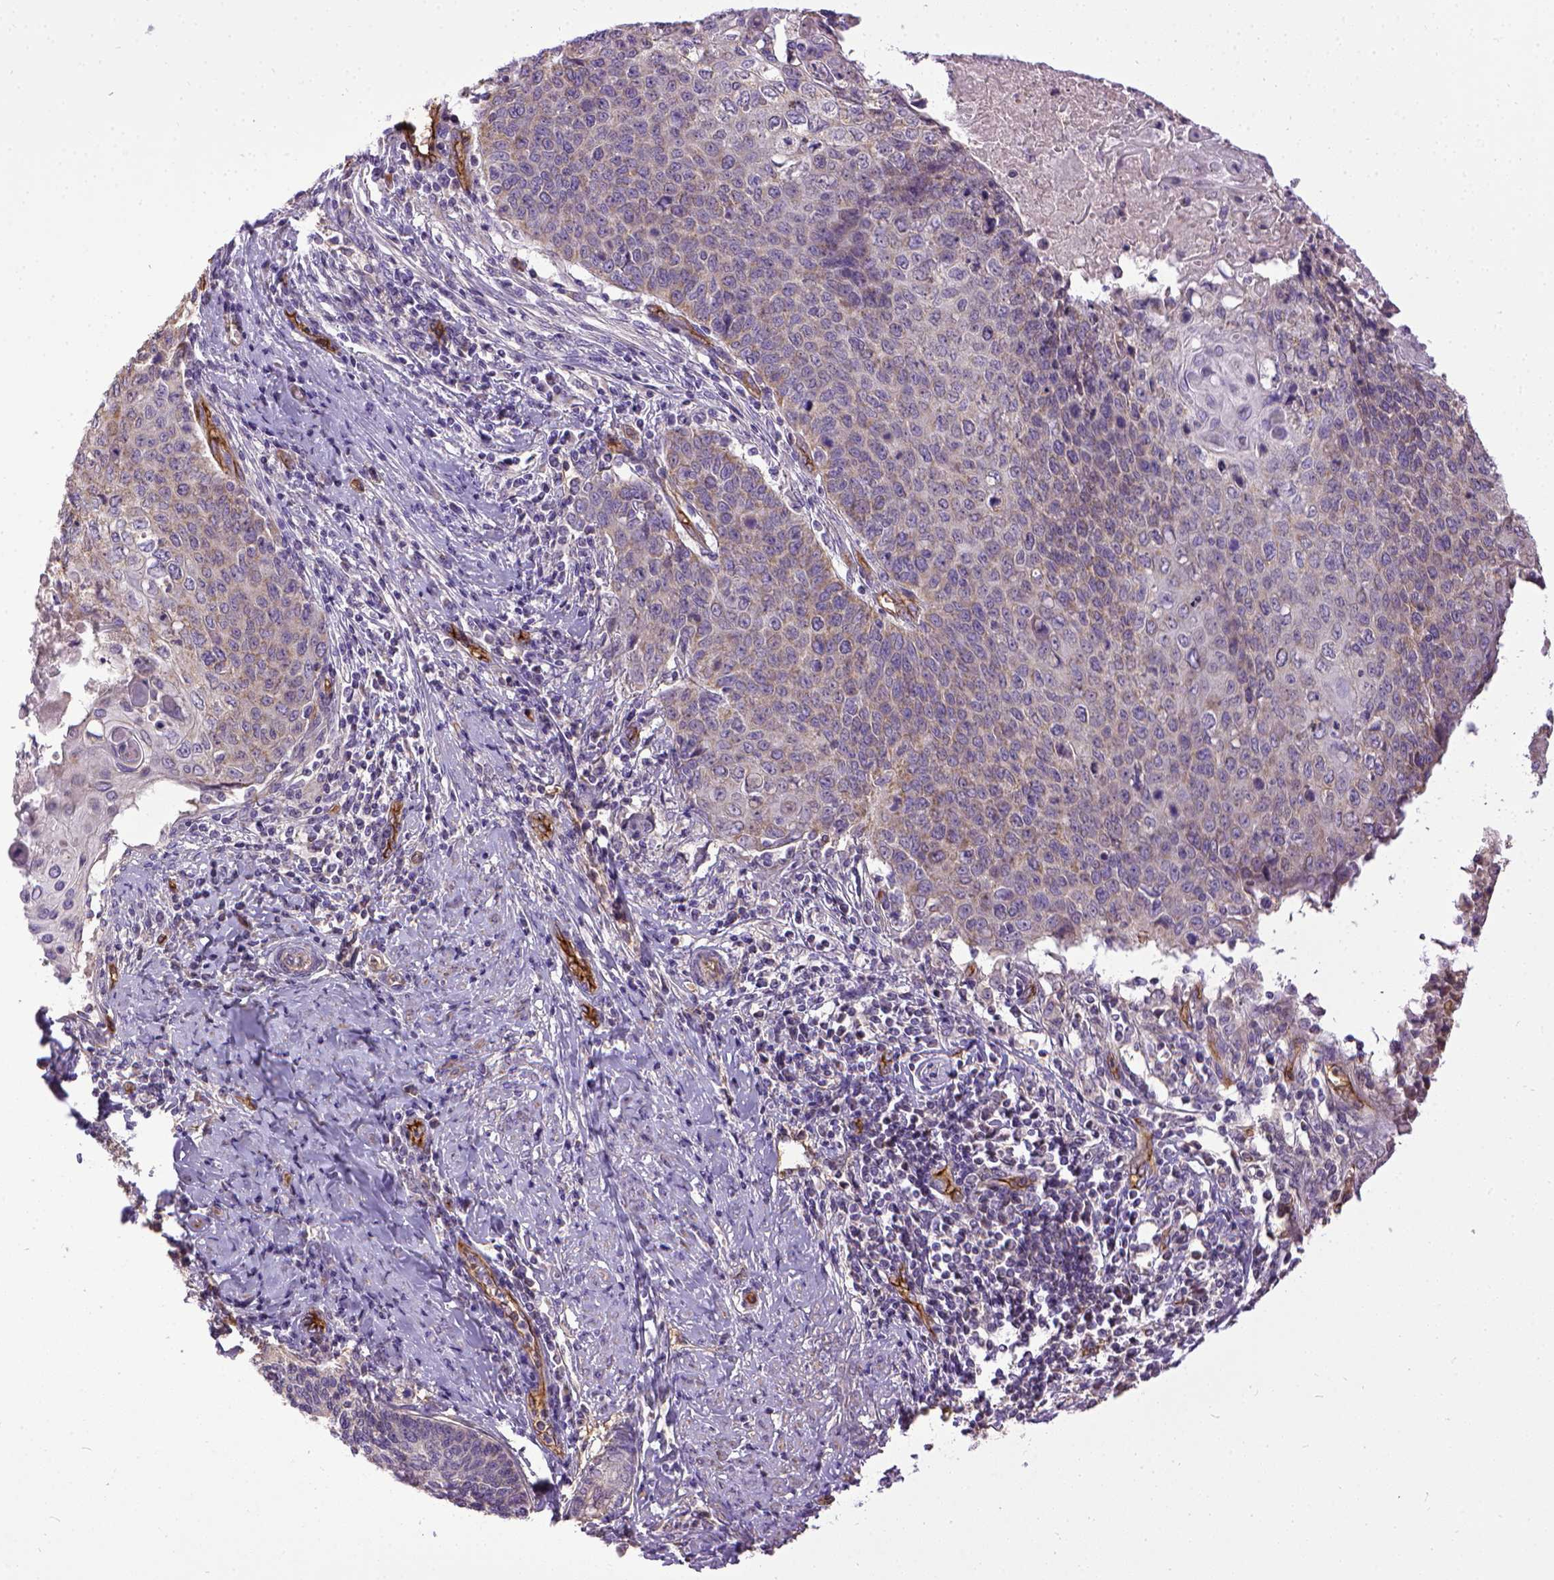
{"staining": {"intensity": "weak", "quantity": "25%-75%", "location": "cytoplasmic/membranous"}, "tissue": "cervical cancer", "cell_type": "Tumor cells", "image_type": "cancer", "snomed": [{"axis": "morphology", "description": "Squamous cell carcinoma, NOS"}, {"axis": "topography", "description": "Cervix"}], "caption": "The micrograph reveals immunohistochemical staining of cervical cancer (squamous cell carcinoma). There is weak cytoplasmic/membranous expression is seen in approximately 25%-75% of tumor cells.", "gene": "ENG", "patient": {"sex": "female", "age": 39}}